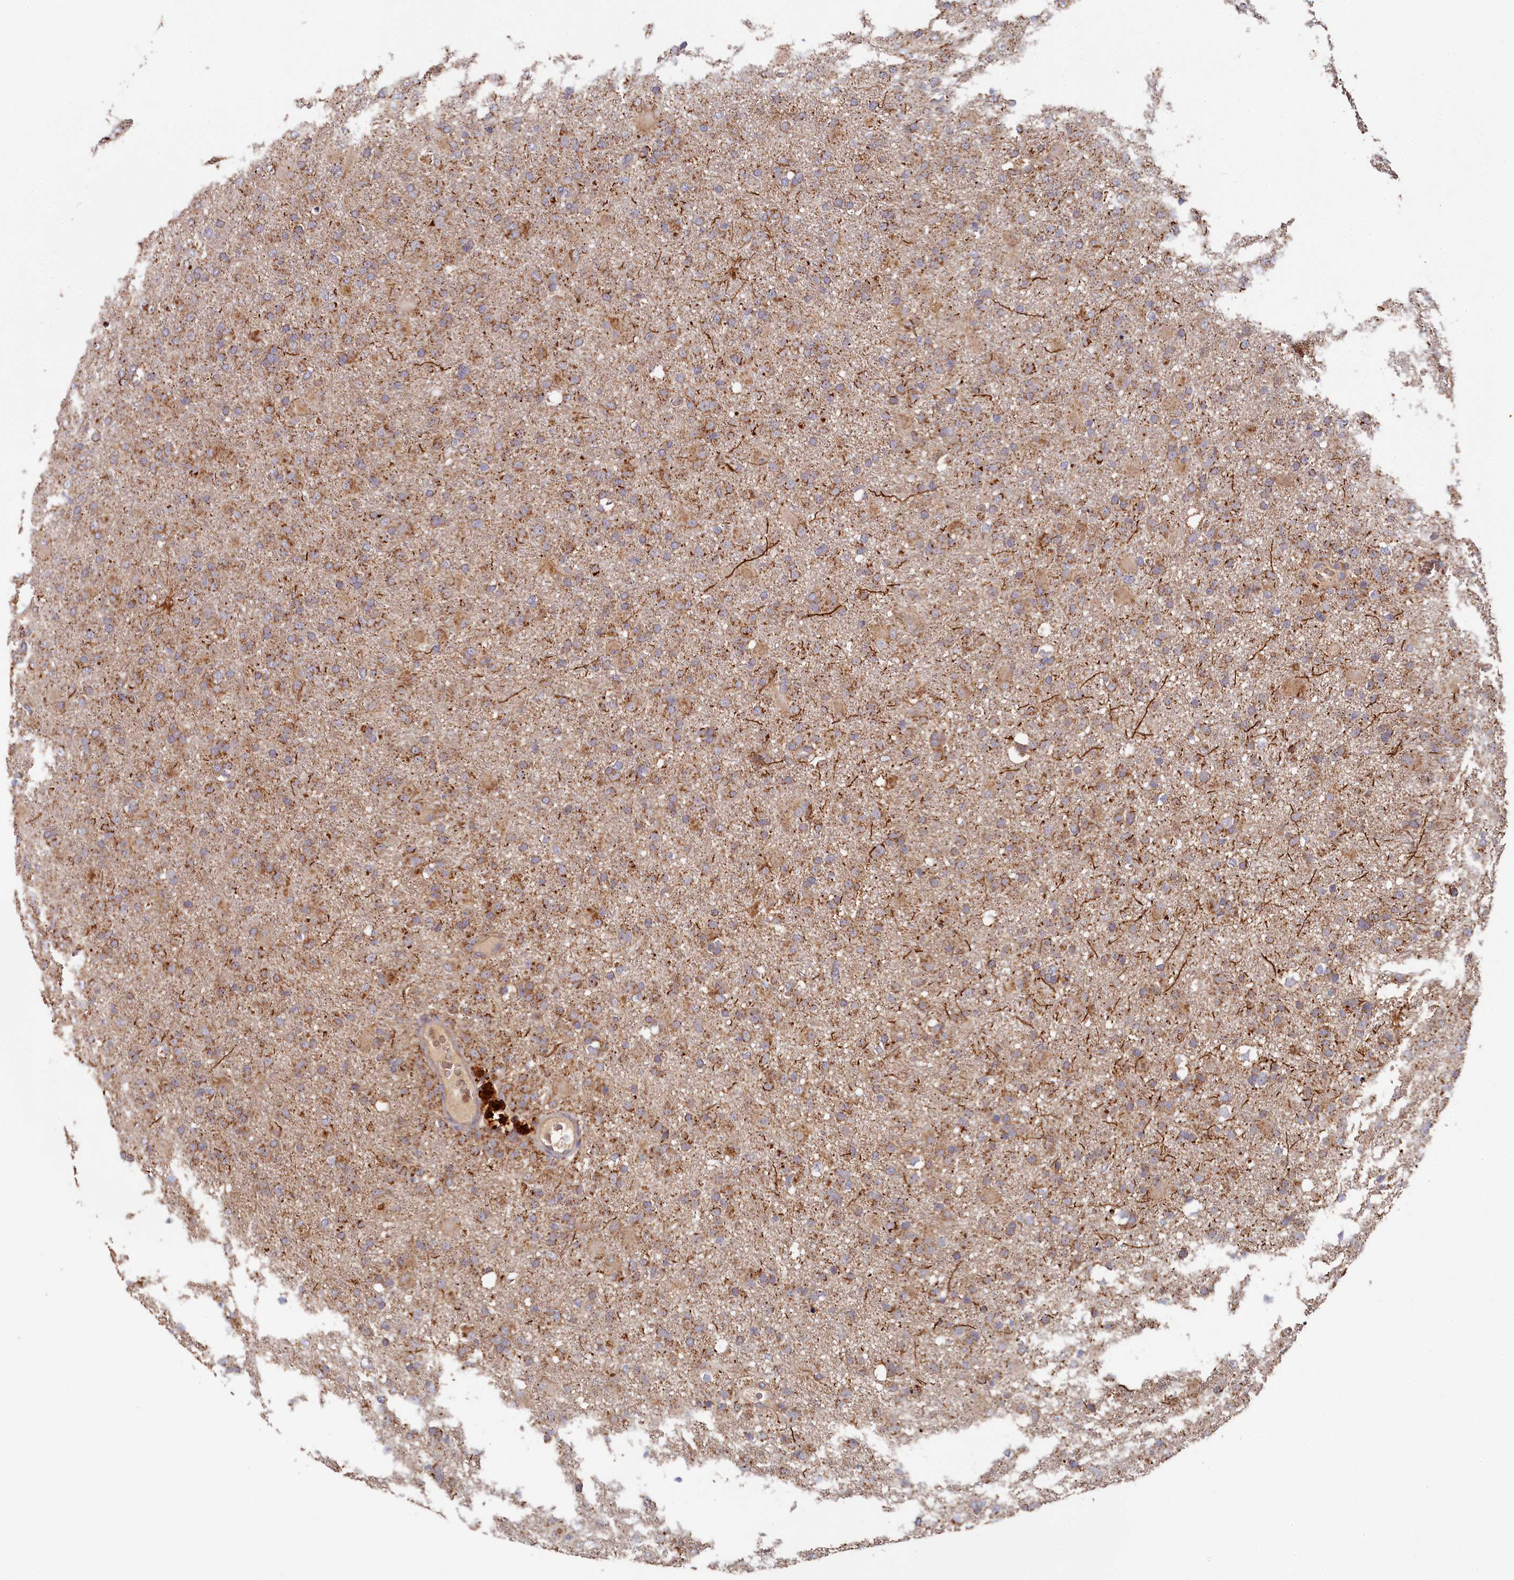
{"staining": {"intensity": "moderate", "quantity": ">75%", "location": "cytoplasmic/membranous"}, "tissue": "glioma", "cell_type": "Tumor cells", "image_type": "cancer", "snomed": [{"axis": "morphology", "description": "Glioma, malignant, Low grade"}, {"axis": "topography", "description": "Brain"}], "caption": "Protein expression analysis of human malignant glioma (low-grade) reveals moderate cytoplasmic/membranous expression in about >75% of tumor cells.", "gene": "HAUS2", "patient": {"sex": "male", "age": 65}}